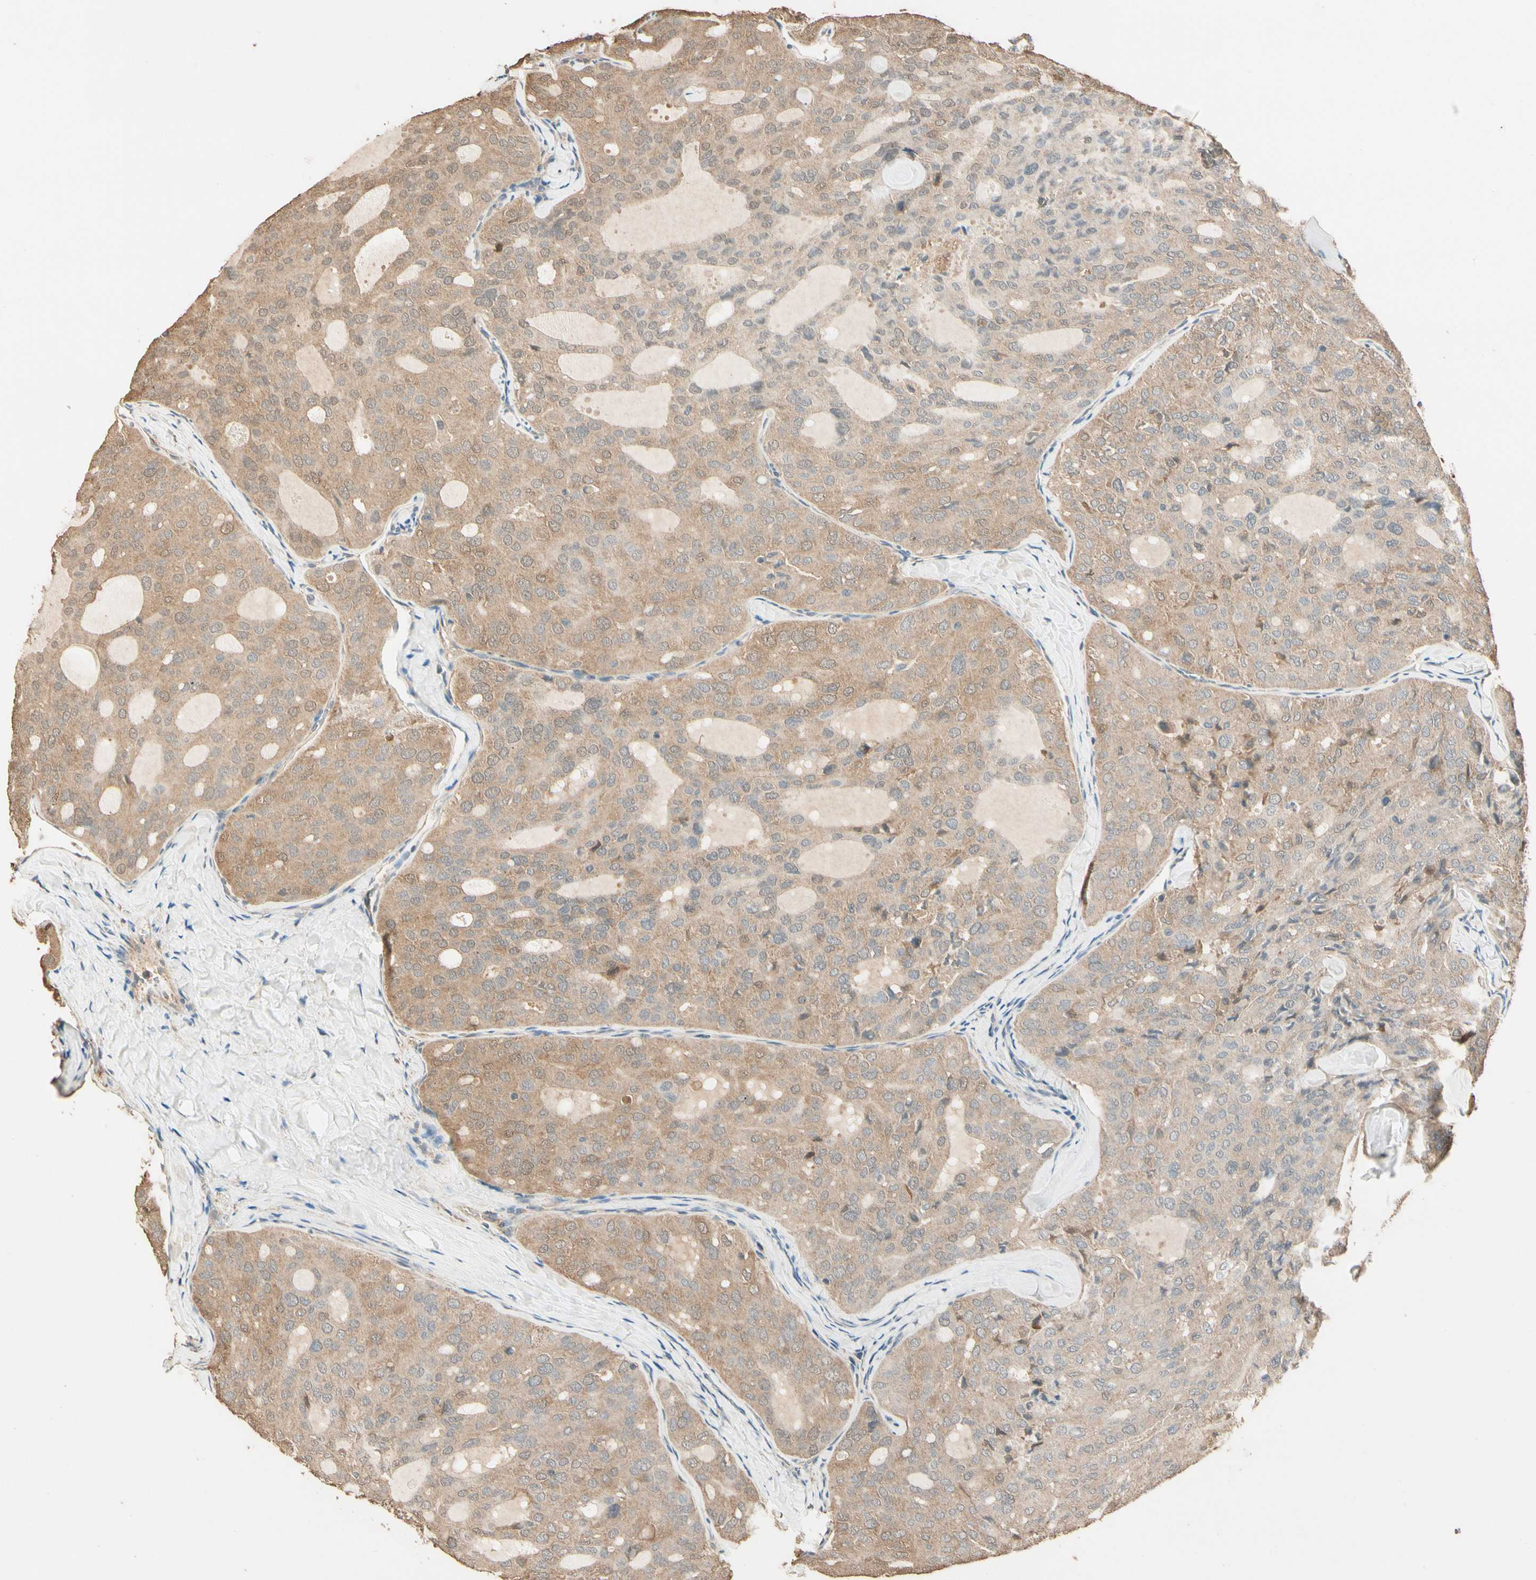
{"staining": {"intensity": "weak", "quantity": ">75%", "location": "cytoplasmic/membranous"}, "tissue": "thyroid cancer", "cell_type": "Tumor cells", "image_type": "cancer", "snomed": [{"axis": "morphology", "description": "Follicular adenoma carcinoma, NOS"}, {"axis": "topography", "description": "Thyroid gland"}], "caption": "An IHC micrograph of neoplastic tissue is shown. Protein staining in brown shows weak cytoplasmic/membranous positivity in follicular adenoma carcinoma (thyroid) within tumor cells.", "gene": "CDH6", "patient": {"sex": "male", "age": 75}}